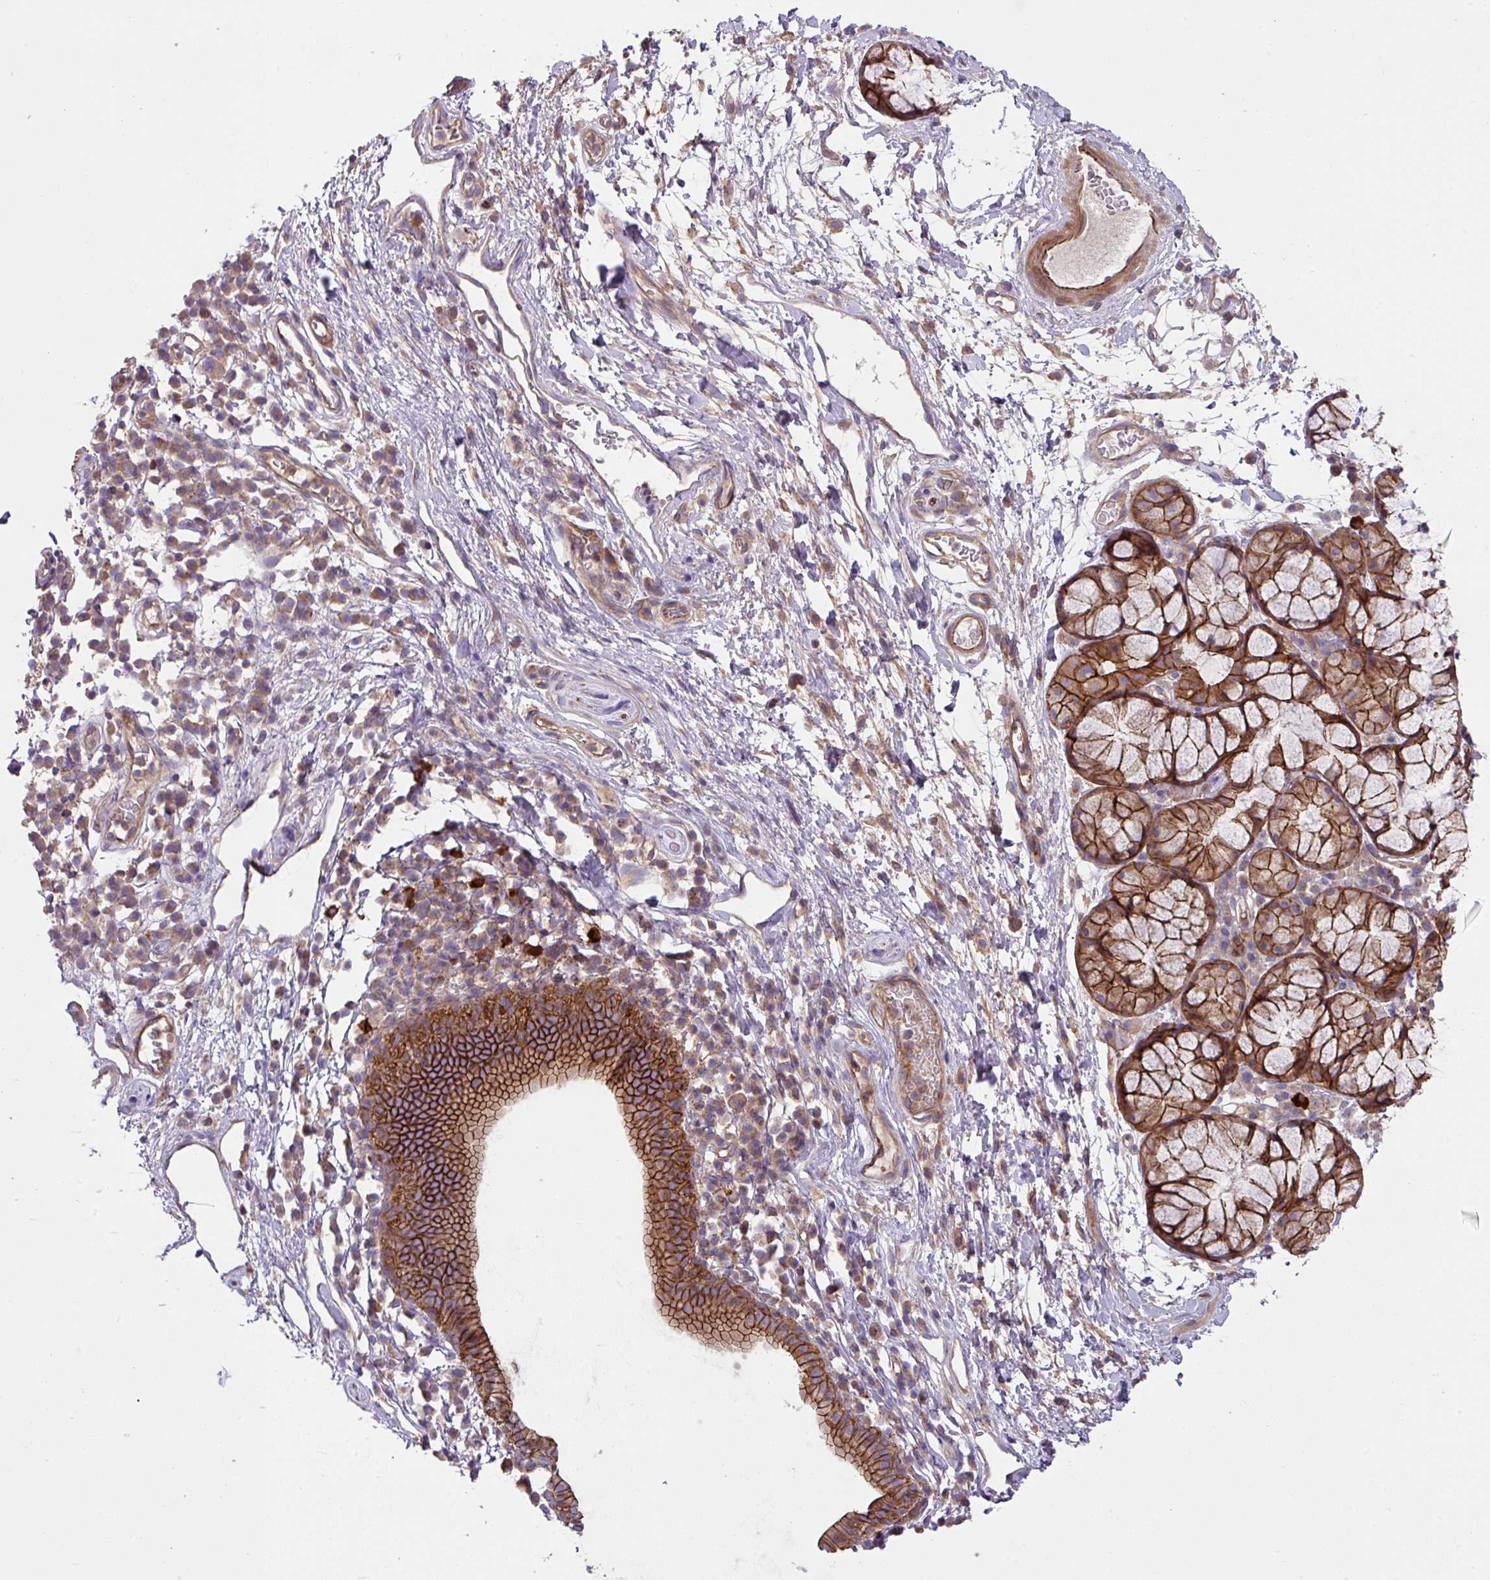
{"staining": {"intensity": "moderate", "quantity": ">75%", "location": "cytoplasmic/membranous"}, "tissue": "nasopharynx", "cell_type": "Respiratory epithelial cells", "image_type": "normal", "snomed": [{"axis": "morphology", "description": "Normal tissue, NOS"}, {"axis": "topography", "description": "Lymph node"}, {"axis": "topography", "description": "Cartilage tissue"}, {"axis": "topography", "description": "Nasopharynx"}], "caption": "DAB (3,3'-diaminobenzidine) immunohistochemical staining of normal human nasopharynx exhibits moderate cytoplasmic/membranous protein expression in approximately >75% of respiratory epithelial cells. The staining is performed using DAB brown chromogen to label protein expression. The nuclei are counter-stained blue using hematoxylin.", "gene": "RIC1", "patient": {"sex": "male", "age": 63}}